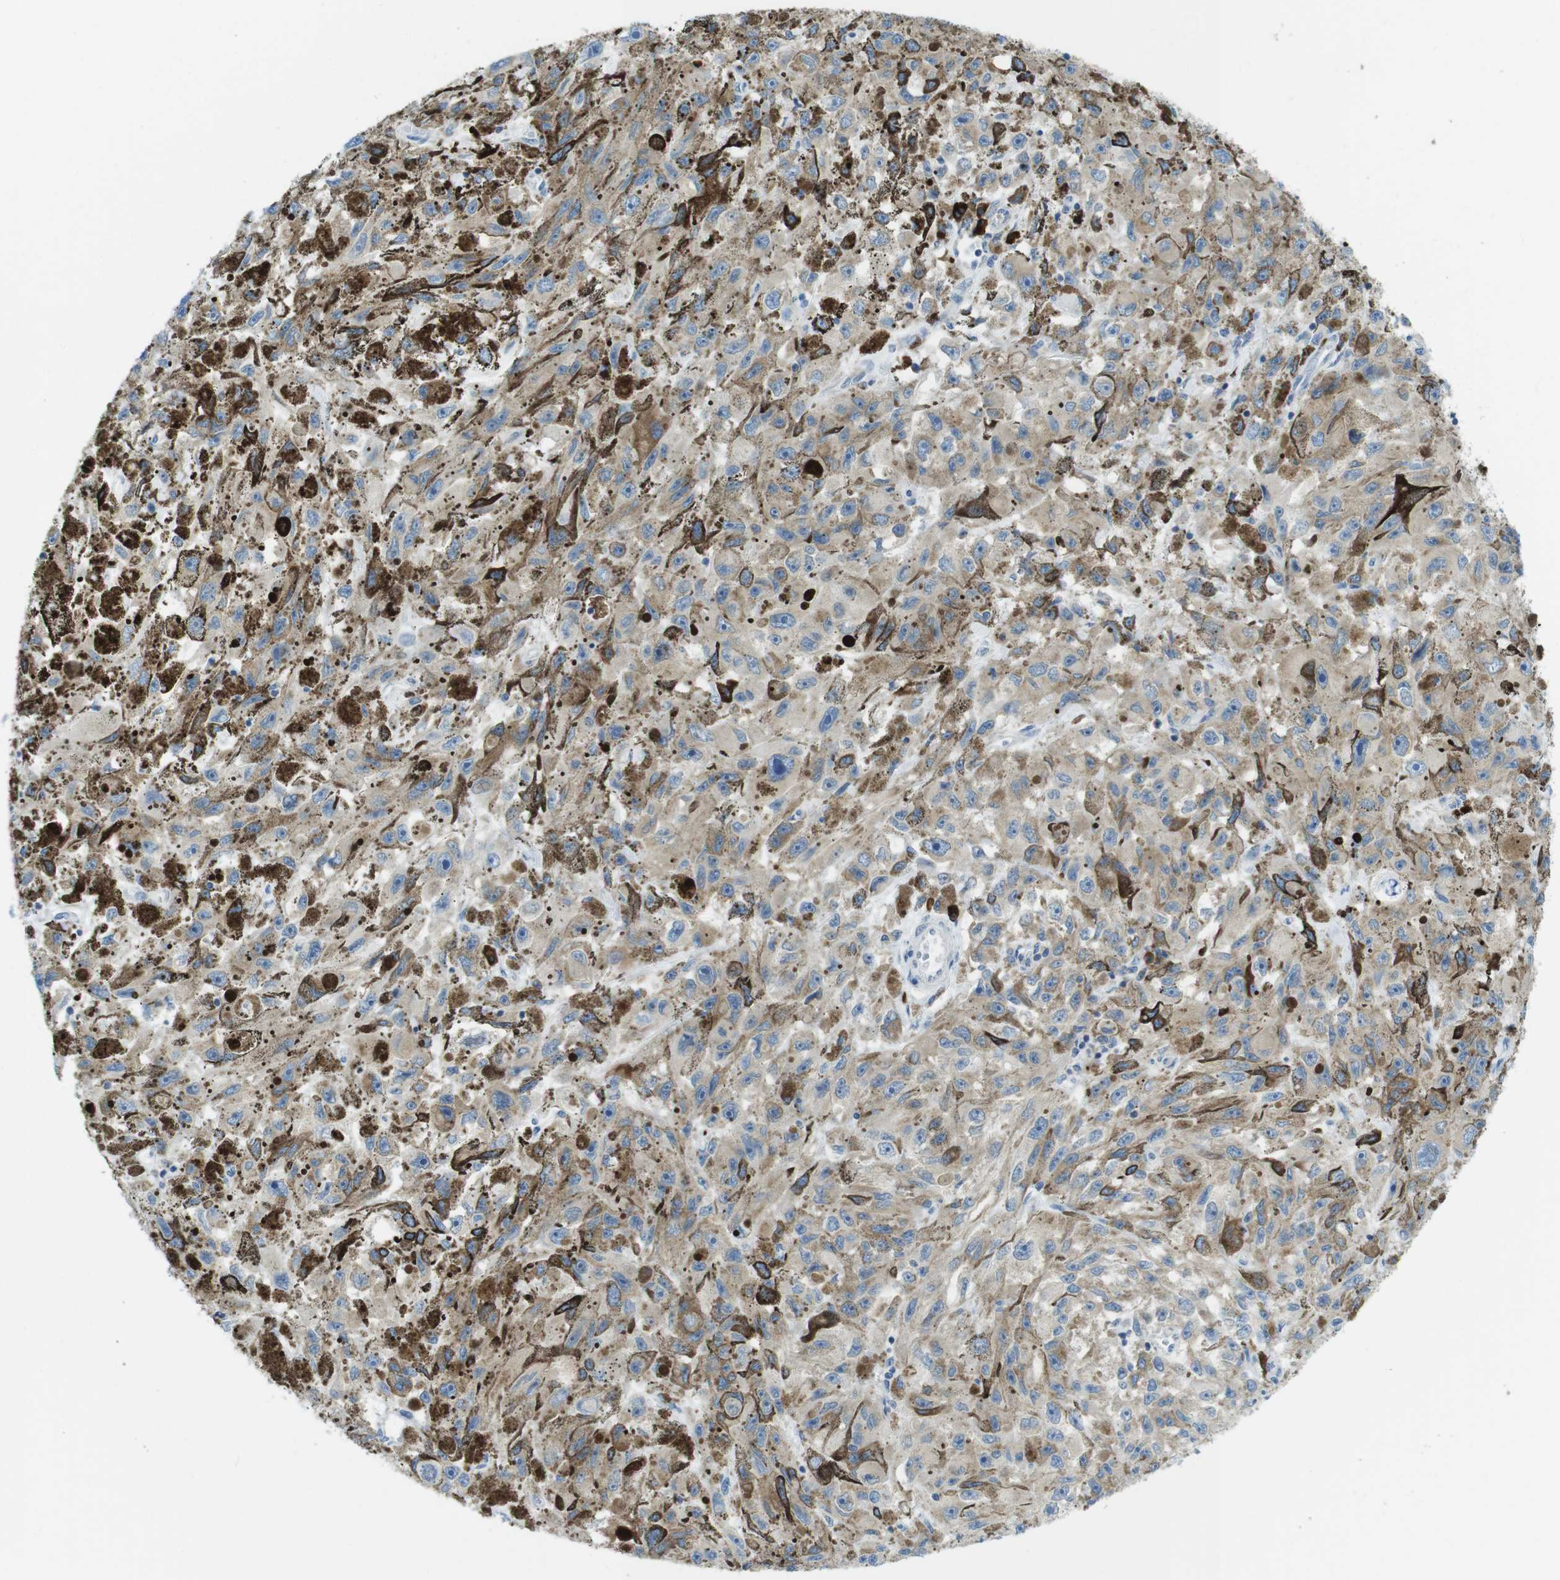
{"staining": {"intensity": "negative", "quantity": "none", "location": "none"}, "tissue": "melanoma", "cell_type": "Tumor cells", "image_type": "cancer", "snomed": [{"axis": "morphology", "description": "Malignant melanoma, NOS"}, {"axis": "topography", "description": "Skin"}], "caption": "Immunohistochemistry image of neoplastic tissue: malignant melanoma stained with DAB exhibits no significant protein staining in tumor cells. (DAB IHC visualized using brightfield microscopy, high magnification).", "gene": "CLPTM1L", "patient": {"sex": "female", "age": 104}}